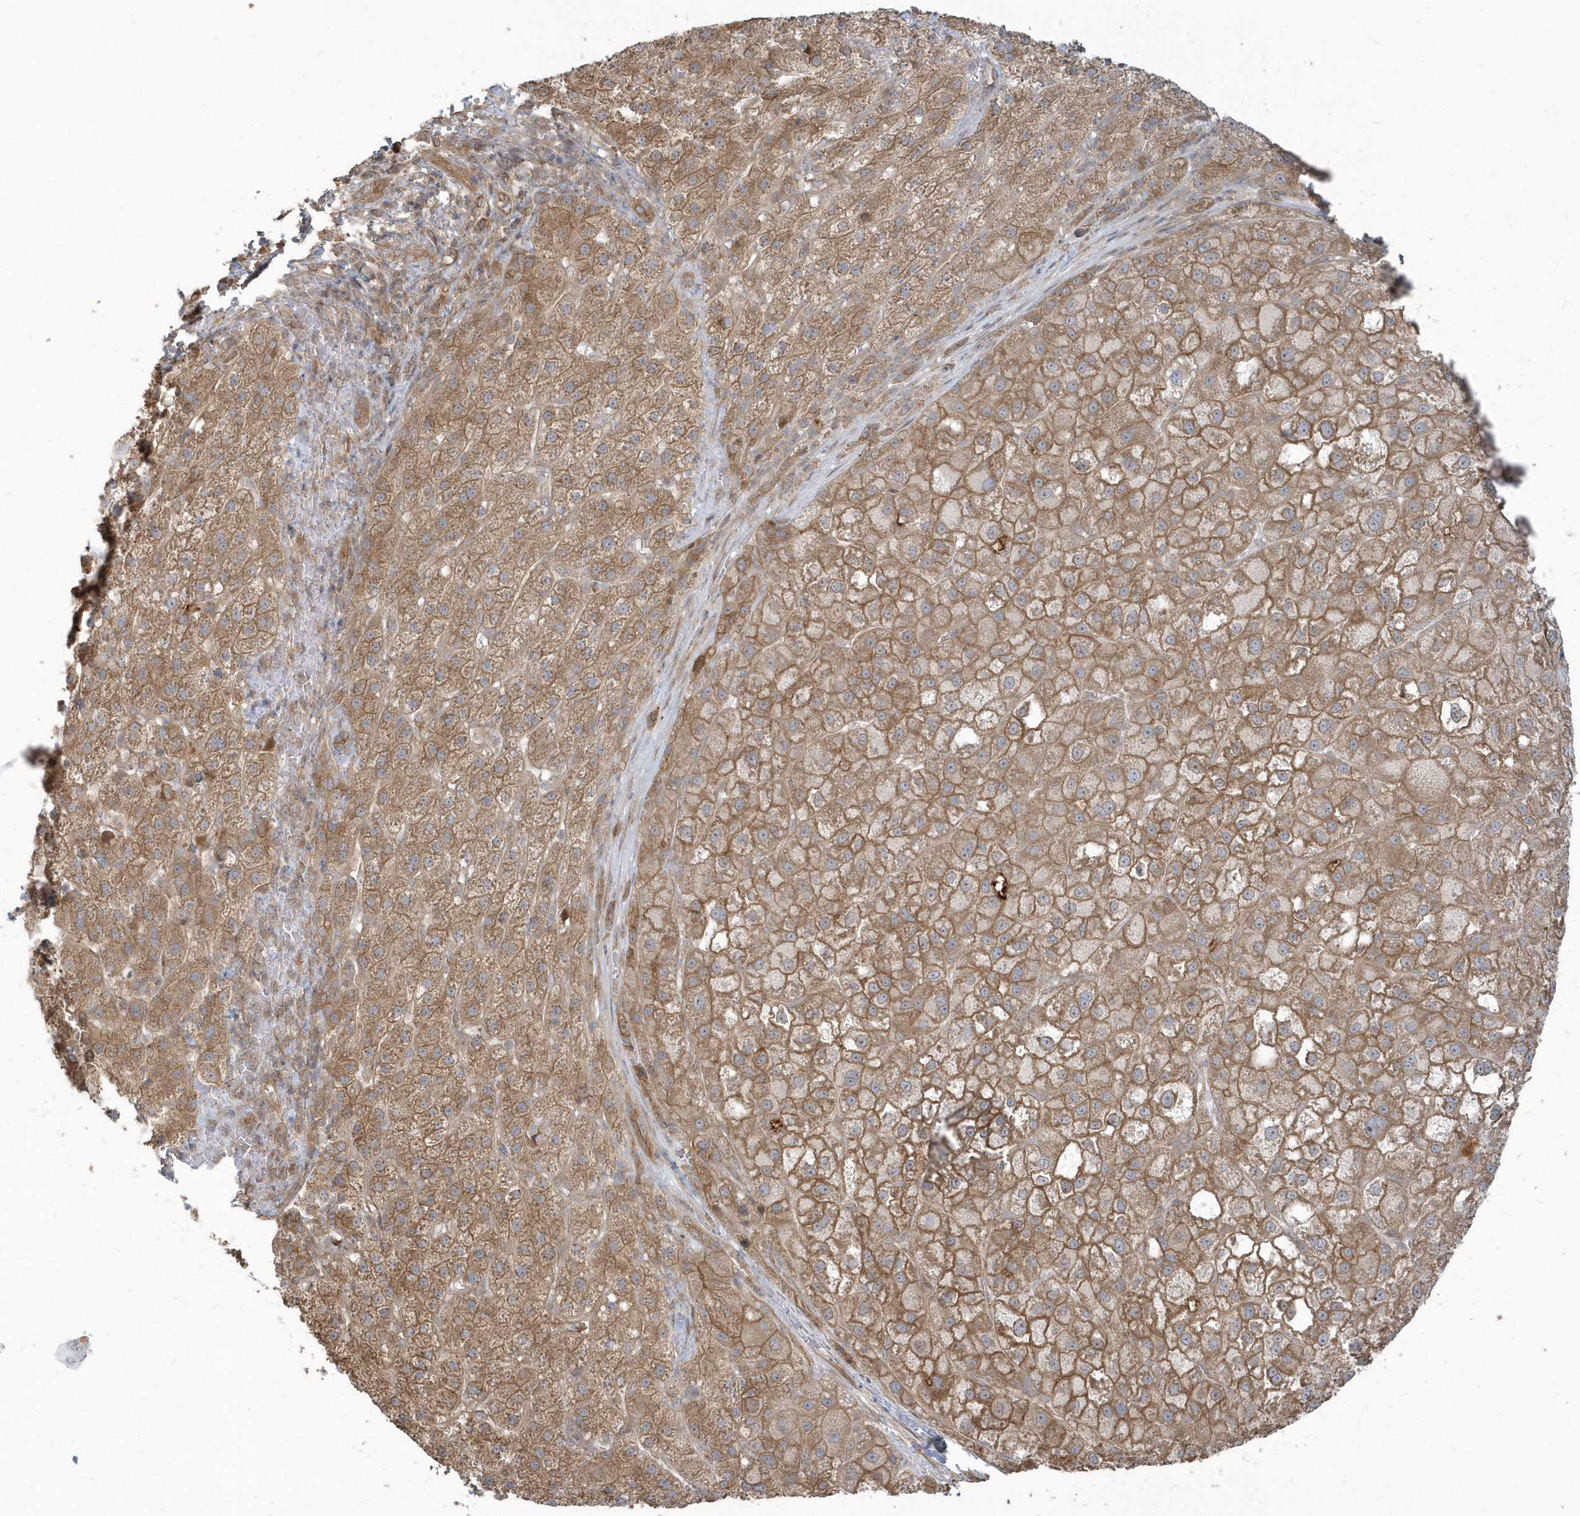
{"staining": {"intensity": "moderate", "quantity": ">75%", "location": "cytoplasmic/membranous"}, "tissue": "liver cancer", "cell_type": "Tumor cells", "image_type": "cancer", "snomed": [{"axis": "morphology", "description": "Carcinoma, Hepatocellular, NOS"}, {"axis": "topography", "description": "Liver"}], "caption": "Protein expression analysis of human liver hepatocellular carcinoma reveals moderate cytoplasmic/membranous expression in approximately >75% of tumor cells. The staining is performed using DAB brown chromogen to label protein expression. The nuclei are counter-stained blue using hematoxylin.", "gene": "STIM2", "patient": {"sex": "male", "age": 57}}